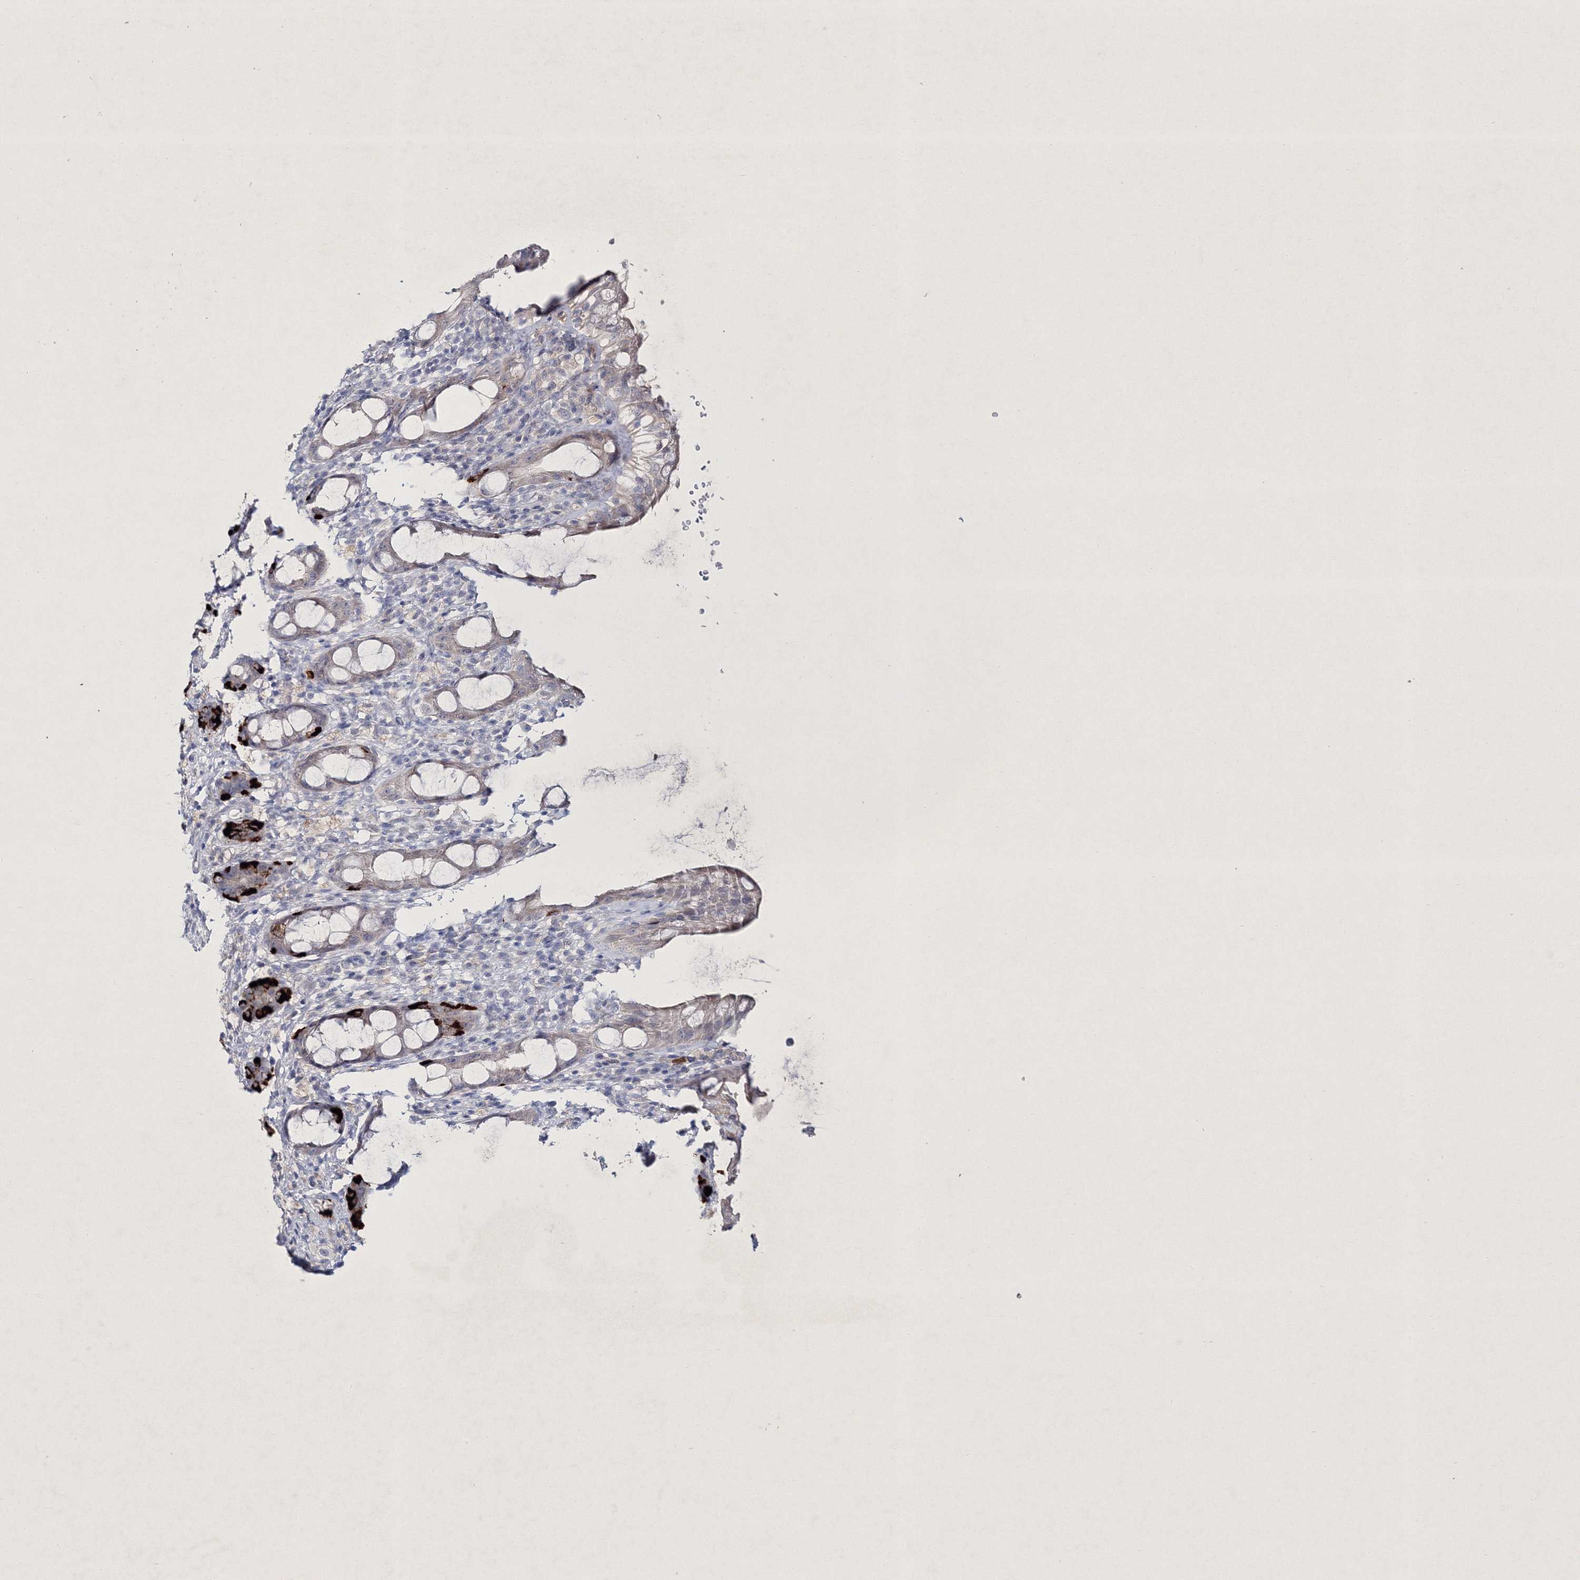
{"staining": {"intensity": "strong", "quantity": "<25%", "location": "cytoplasmic/membranous"}, "tissue": "rectum", "cell_type": "Glandular cells", "image_type": "normal", "snomed": [{"axis": "morphology", "description": "Normal tissue, NOS"}, {"axis": "topography", "description": "Rectum"}], "caption": "DAB (3,3'-diaminobenzidine) immunohistochemical staining of benign human rectum demonstrates strong cytoplasmic/membranous protein positivity in about <25% of glandular cells.", "gene": "NEU4", "patient": {"sex": "male", "age": 44}}